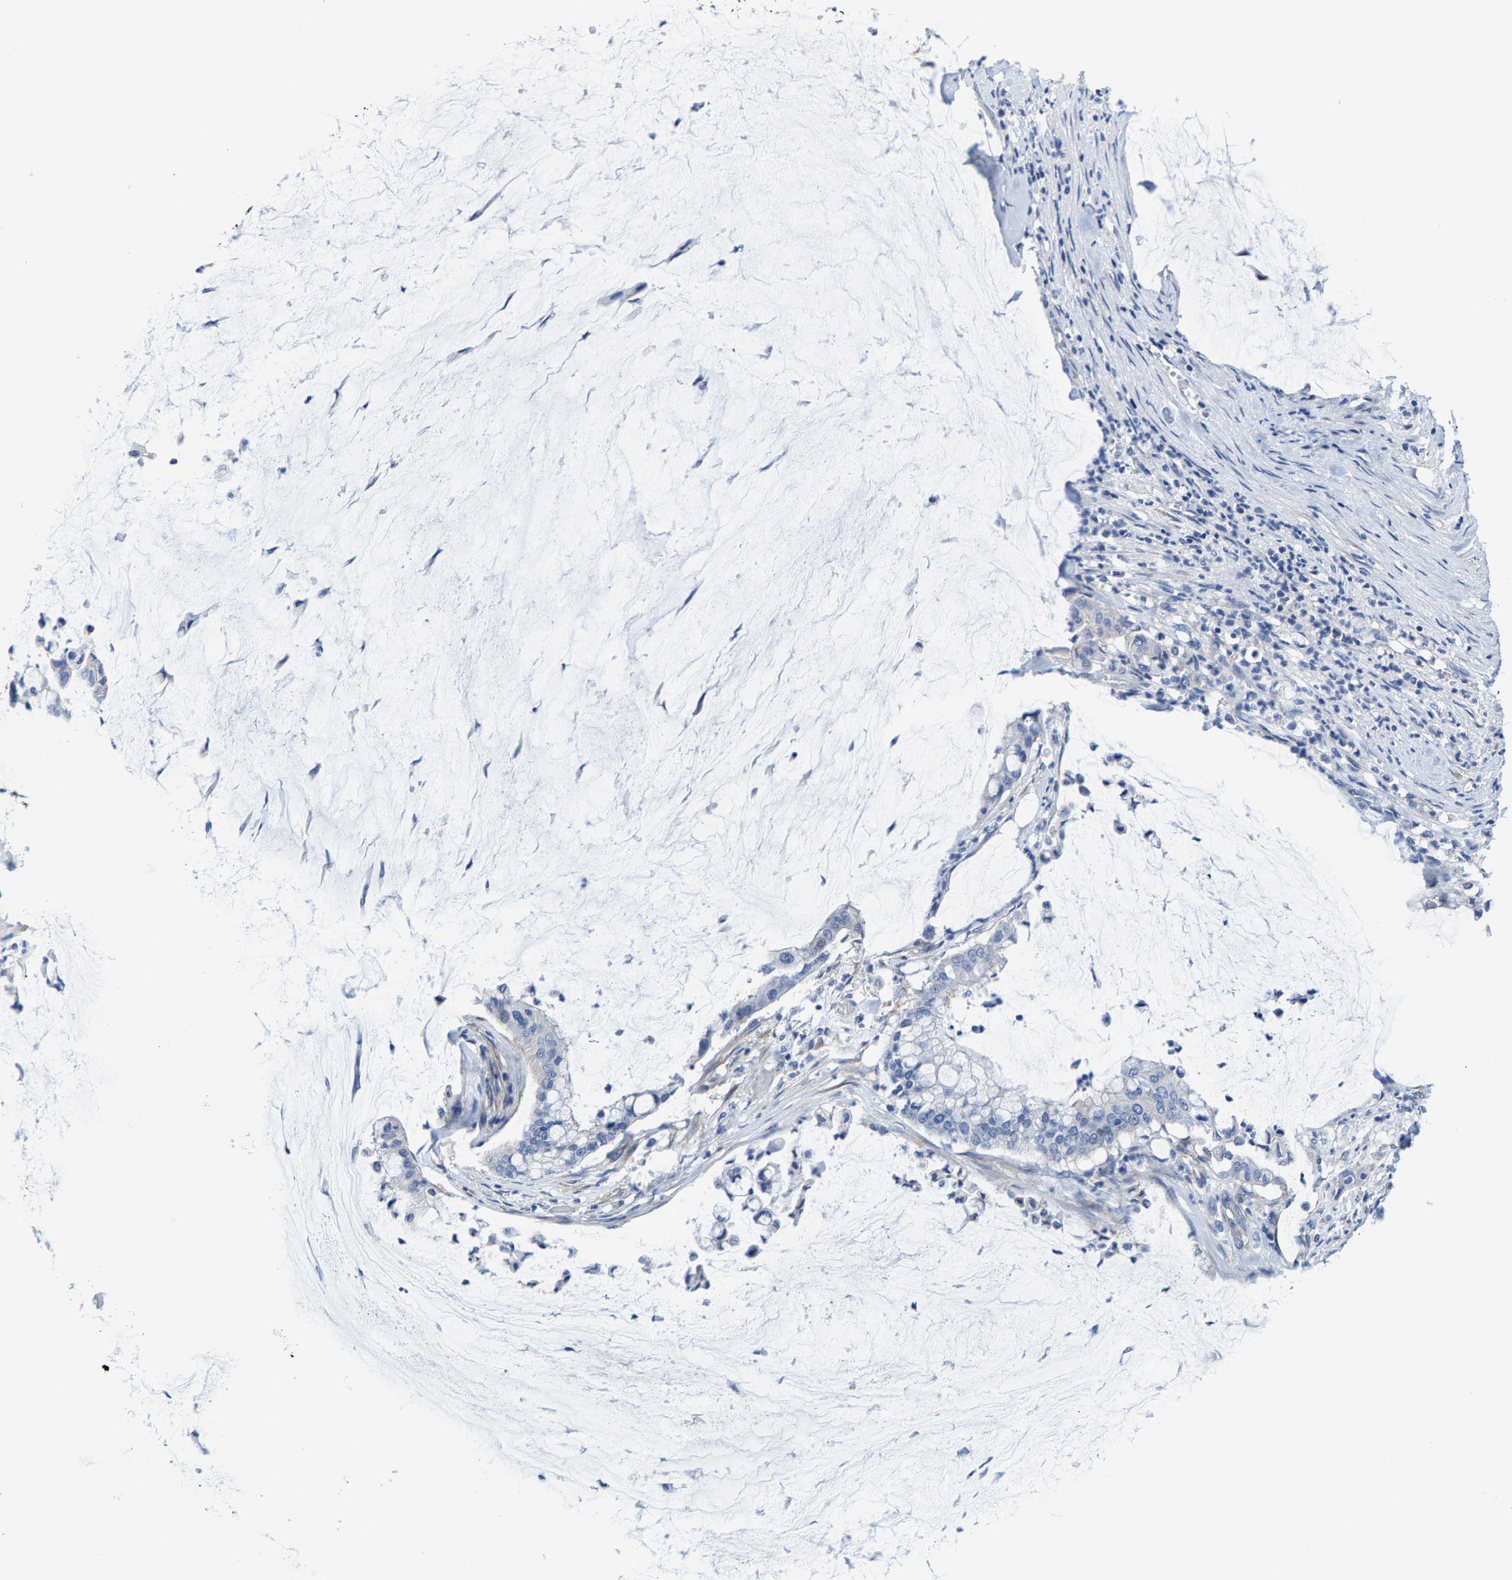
{"staining": {"intensity": "negative", "quantity": "none", "location": "none"}, "tissue": "pancreatic cancer", "cell_type": "Tumor cells", "image_type": "cancer", "snomed": [{"axis": "morphology", "description": "Adenocarcinoma, NOS"}, {"axis": "topography", "description": "Pancreas"}], "caption": "A histopathology image of human pancreatic cancer is negative for staining in tumor cells. (IHC, brightfield microscopy, high magnification).", "gene": "DSCAM", "patient": {"sex": "male", "age": 41}}